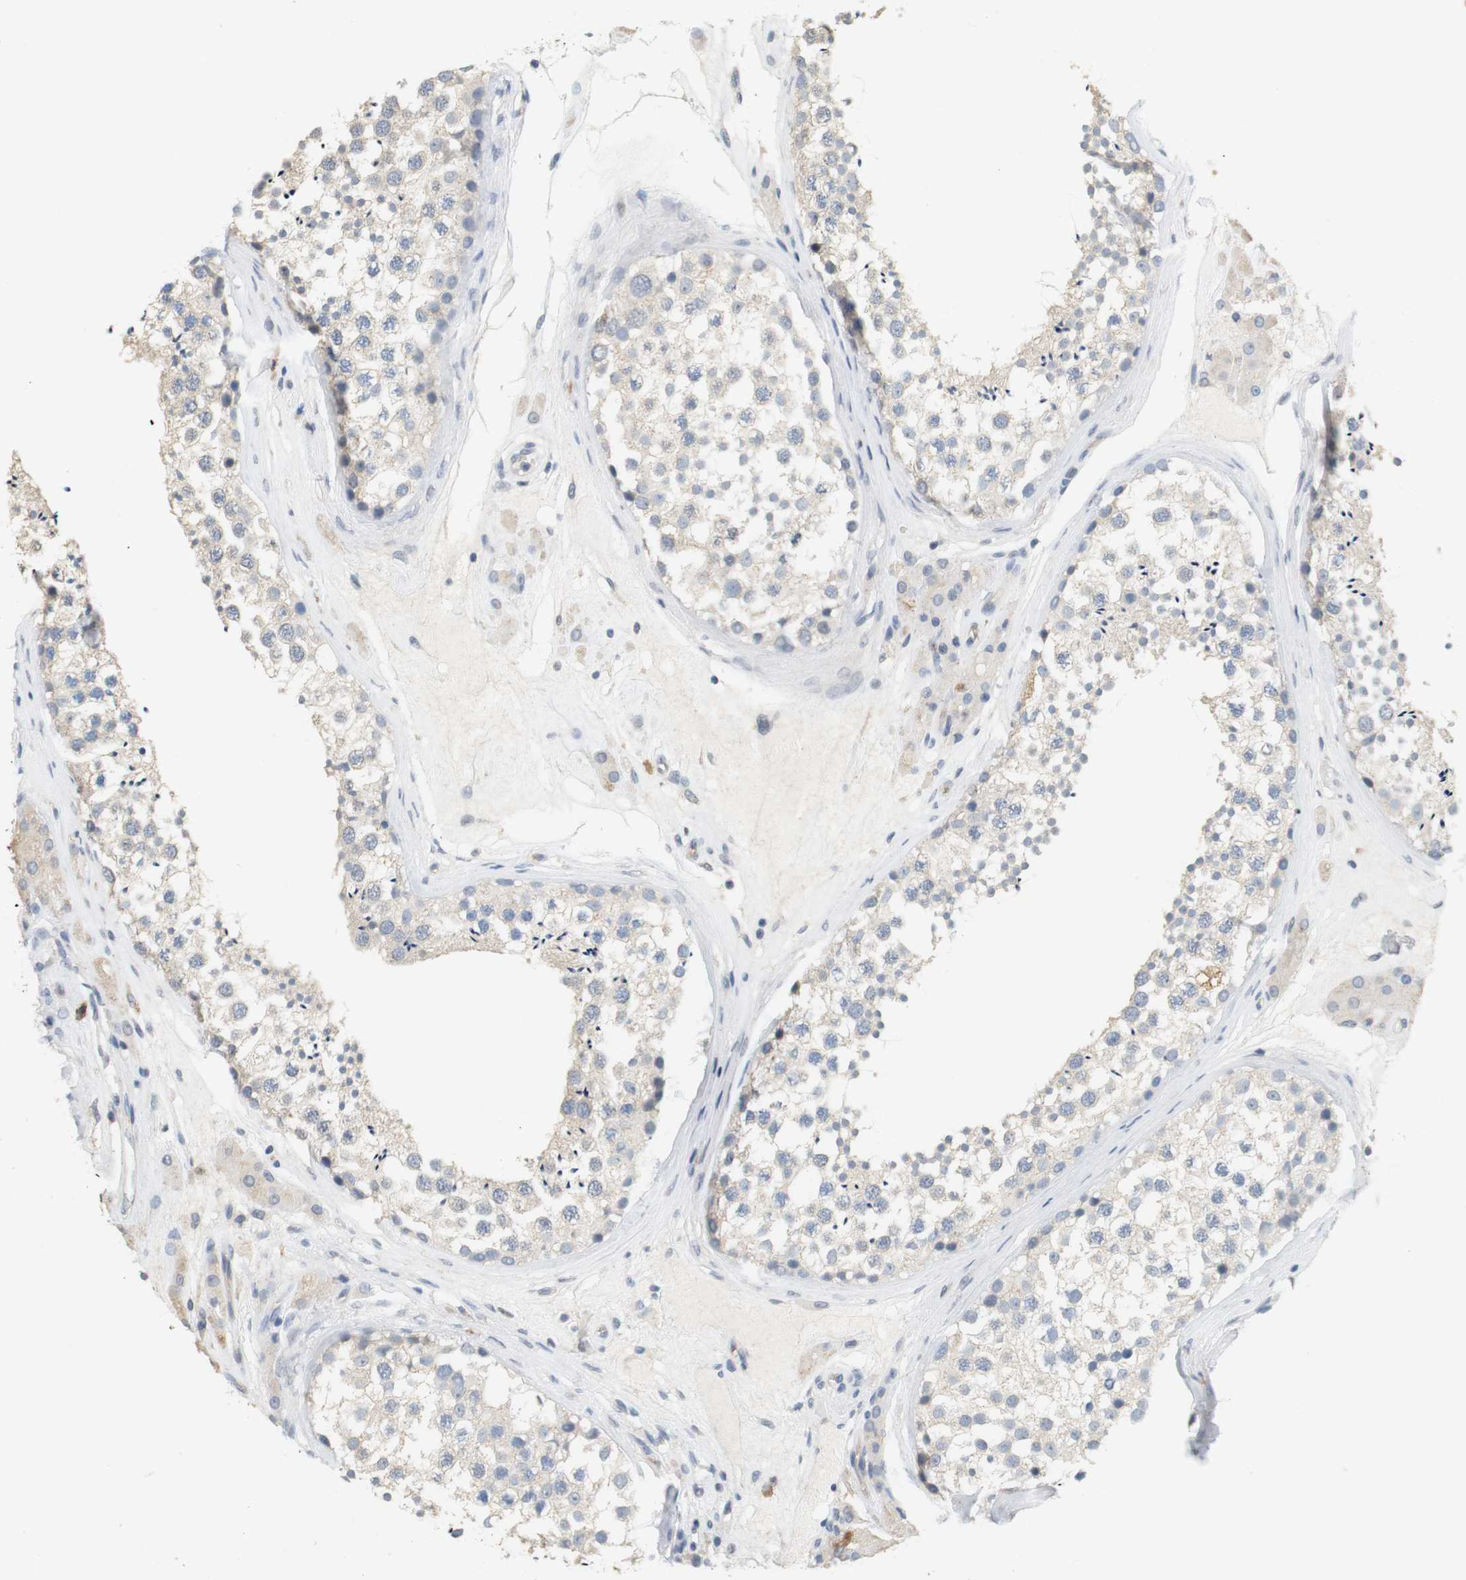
{"staining": {"intensity": "negative", "quantity": "none", "location": "none"}, "tissue": "testis", "cell_type": "Cells in seminiferous ducts", "image_type": "normal", "snomed": [{"axis": "morphology", "description": "Normal tissue, NOS"}, {"axis": "topography", "description": "Testis"}], "caption": "There is no significant expression in cells in seminiferous ducts of testis. (DAB (3,3'-diaminobenzidine) immunohistochemistry (IHC) visualized using brightfield microscopy, high magnification).", "gene": "OSR1", "patient": {"sex": "male", "age": 46}}